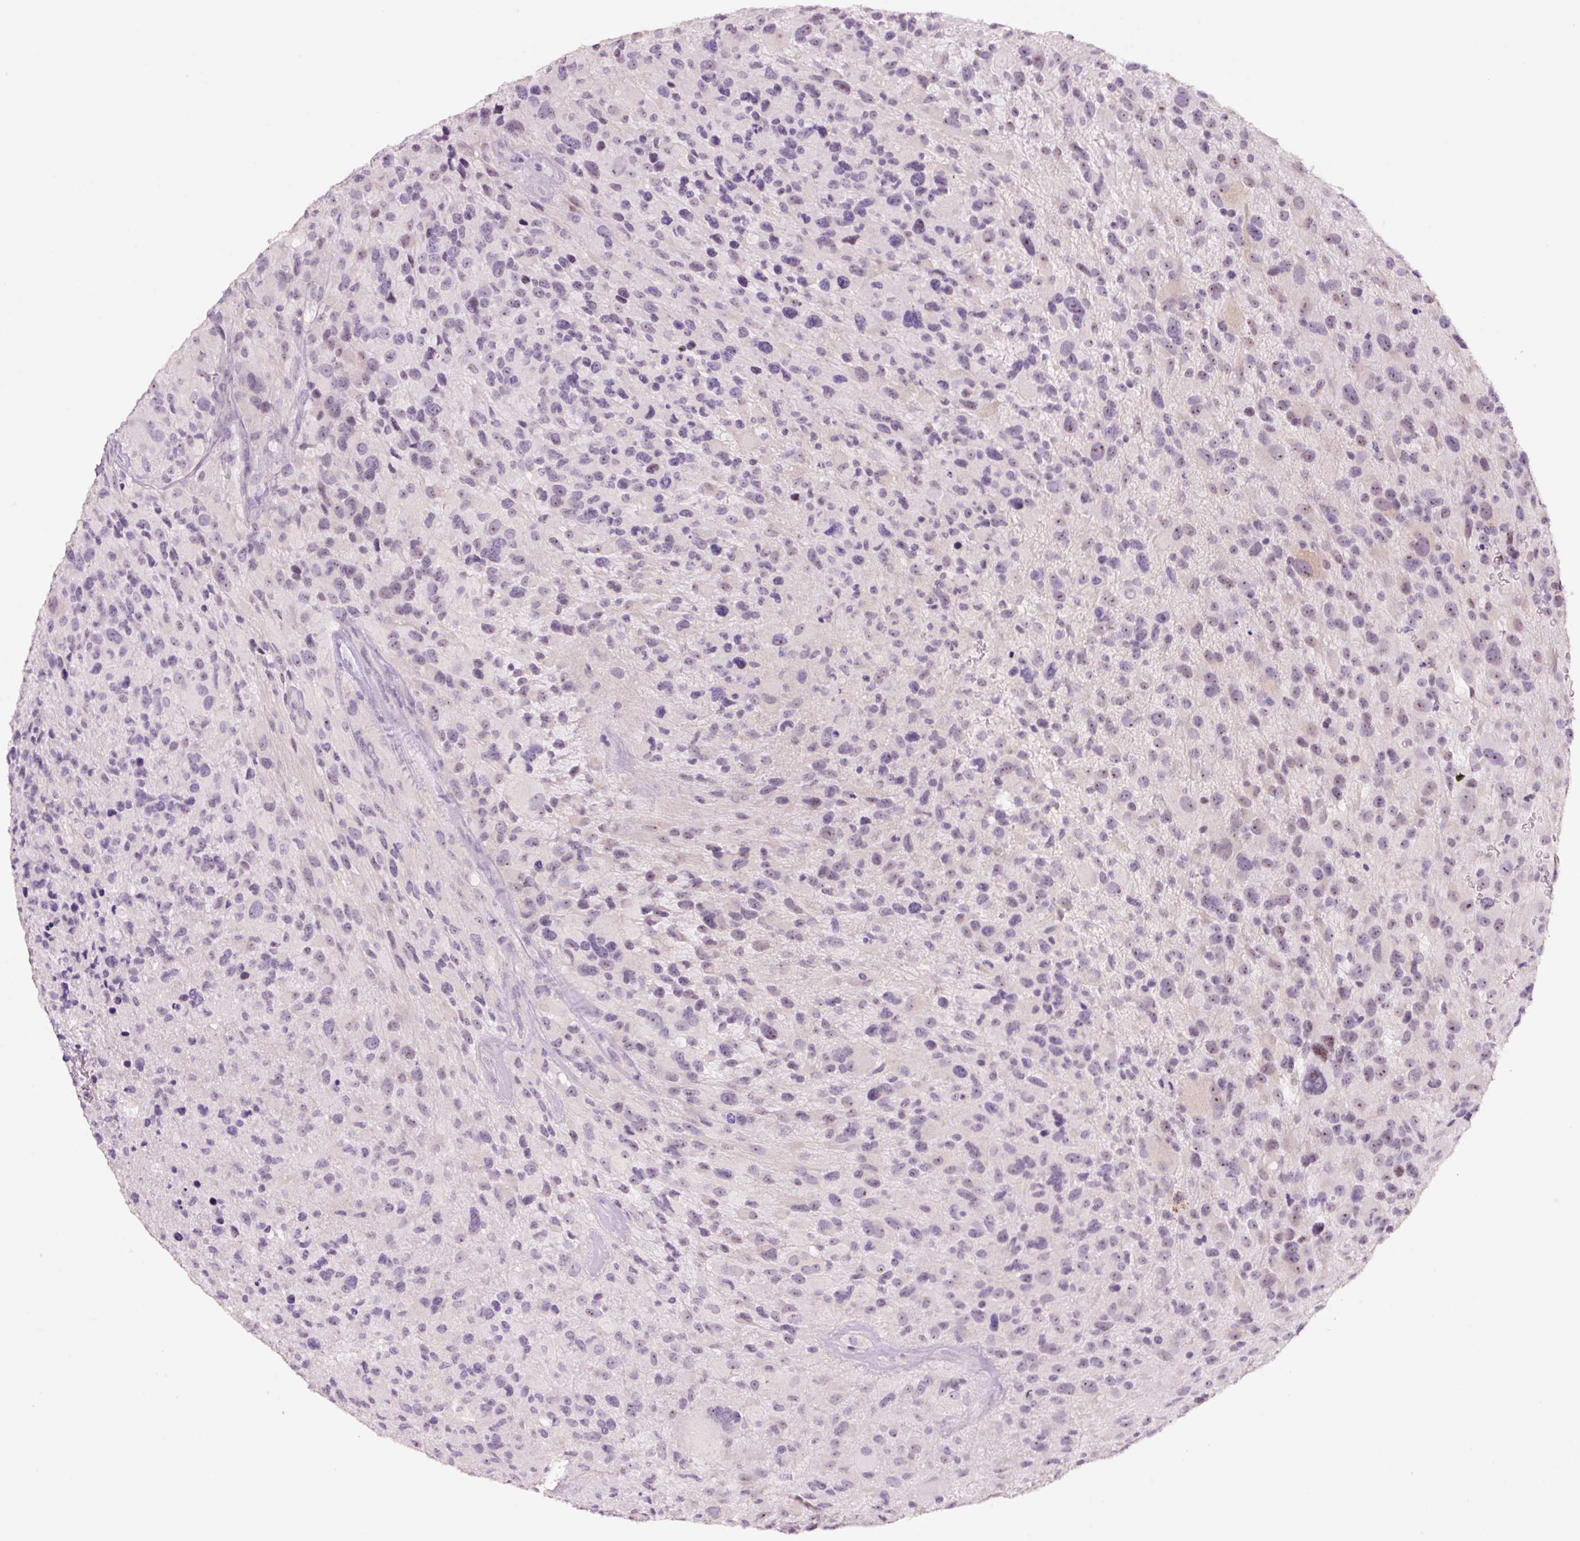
{"staining": {"intensity": "weak", "quantity": "25%-75%", "location": "nuclear"}, "tissue": "glioma", "cell_type": "Tumor cells", "image_type": "cancer", "snomed": [{"axis": "morphology", "description": "Glioma, malignant, High grade"}, {"axis": "topography", "description": "Brain"}], "caption": "There is low levels of weak nuclear positivity in tumor cells of high-grade glioma (malignant), as demonstrated by immunohistochemical staining (brown color).", "gene": "GCG", "patient": {"sex": "female", "age": 67}}